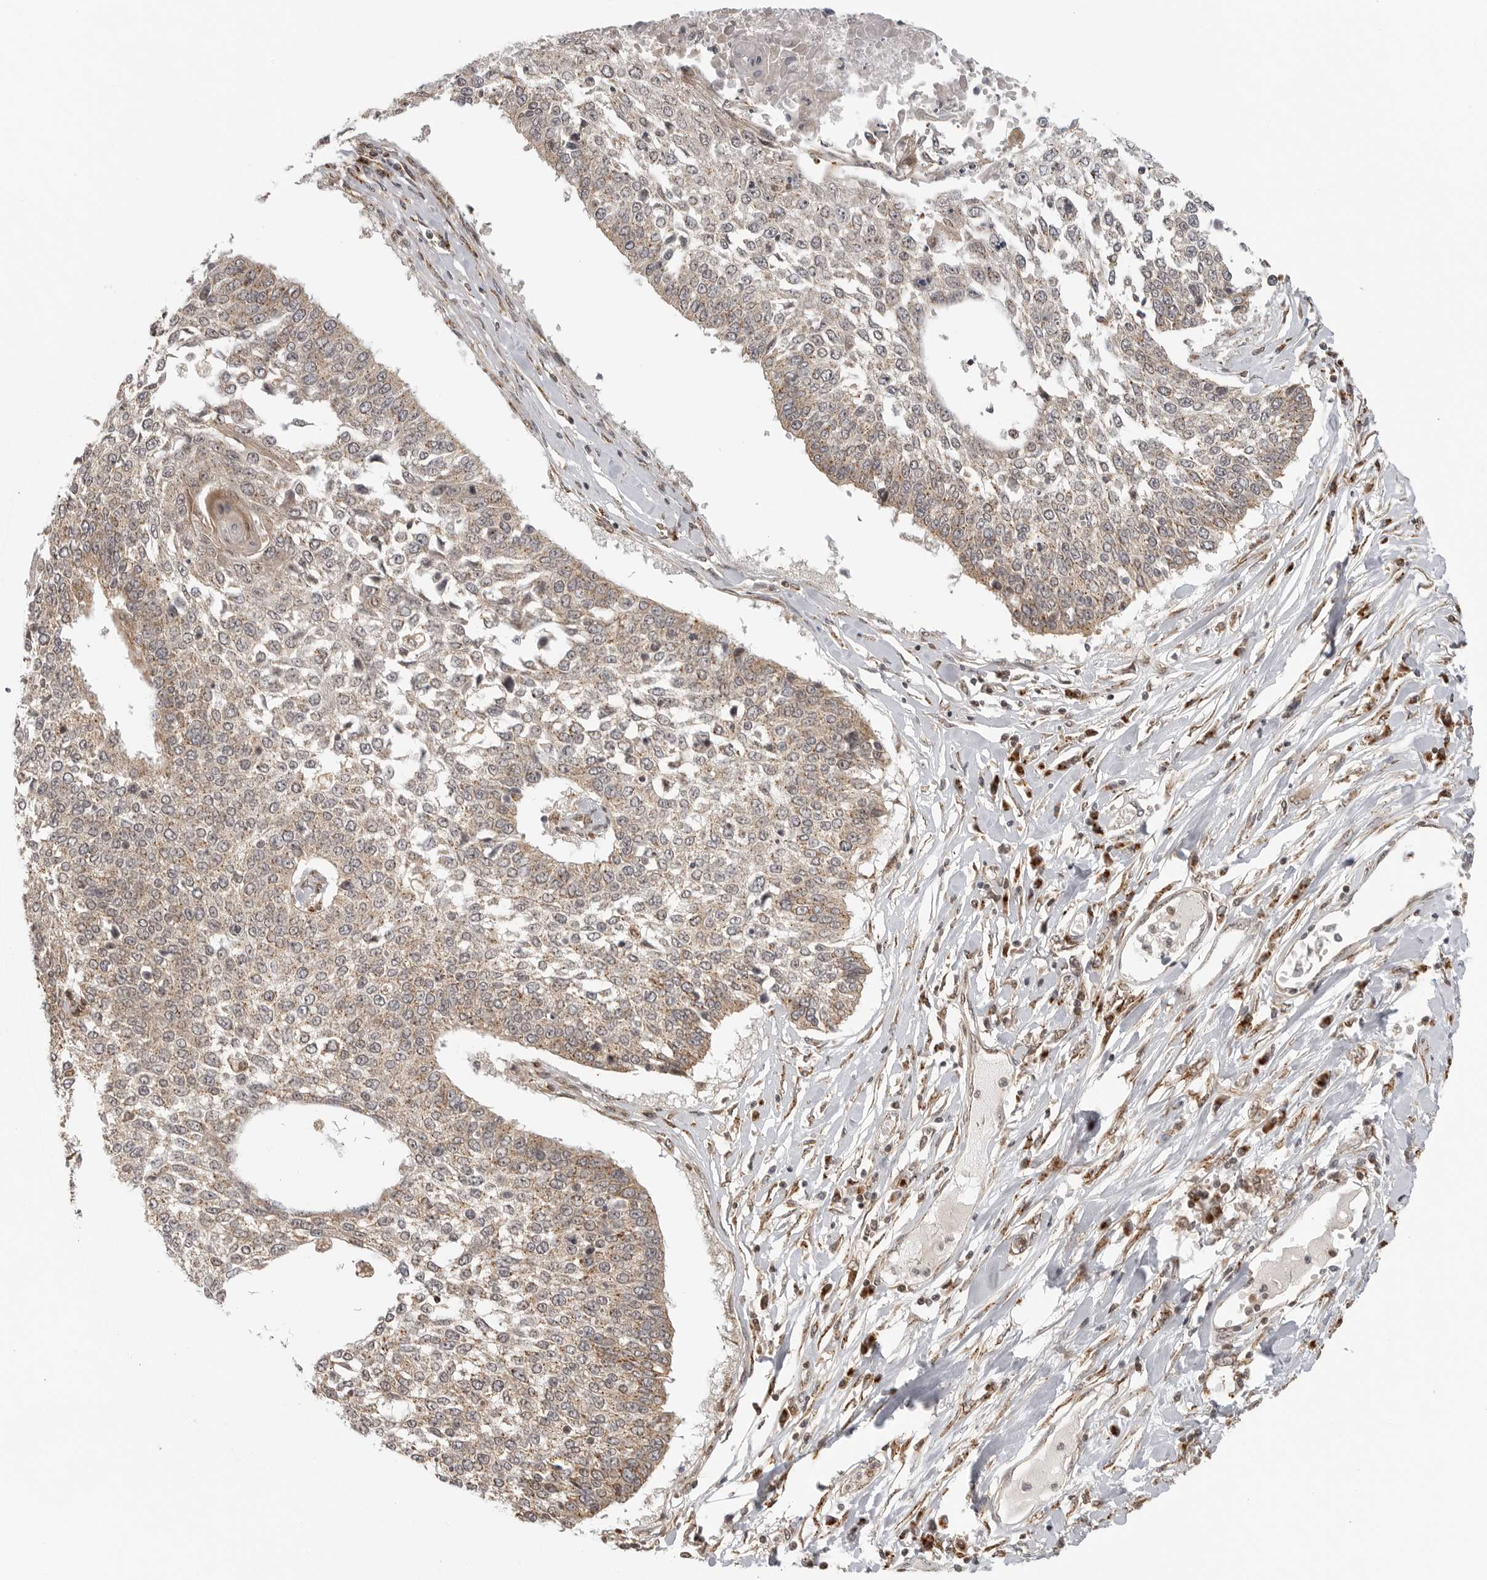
{"staining": {"intensity": "weak", "quantity": "25%-75%", "location": "cytoplasmic/membranous"}, "tissue": "lung cancer", "cell_type": "Tumor cells", "image_type": "cancer", "snomed": [{"axis": "morphology", "description": "Normal tissue, NOS"}, {"axis": "morphology", "description": "Squamous cell carcinoma, NOS"}, {"axis": "topography", "description": "Cartilage tissue"}, {"axis": "topography", "description": "Bronchus"}, {"axis": "topography", "description": "Lung"}, {"axis": "topography", "description": "Peripheral nerve tissue"}], "caption": "Lung squamous cell carcinoma stained for a protein shows weak cytoplasmic/membranous positivity in tumor cells.", "gene": "COPA", "patient": {"sex": "female", "age": 49}}